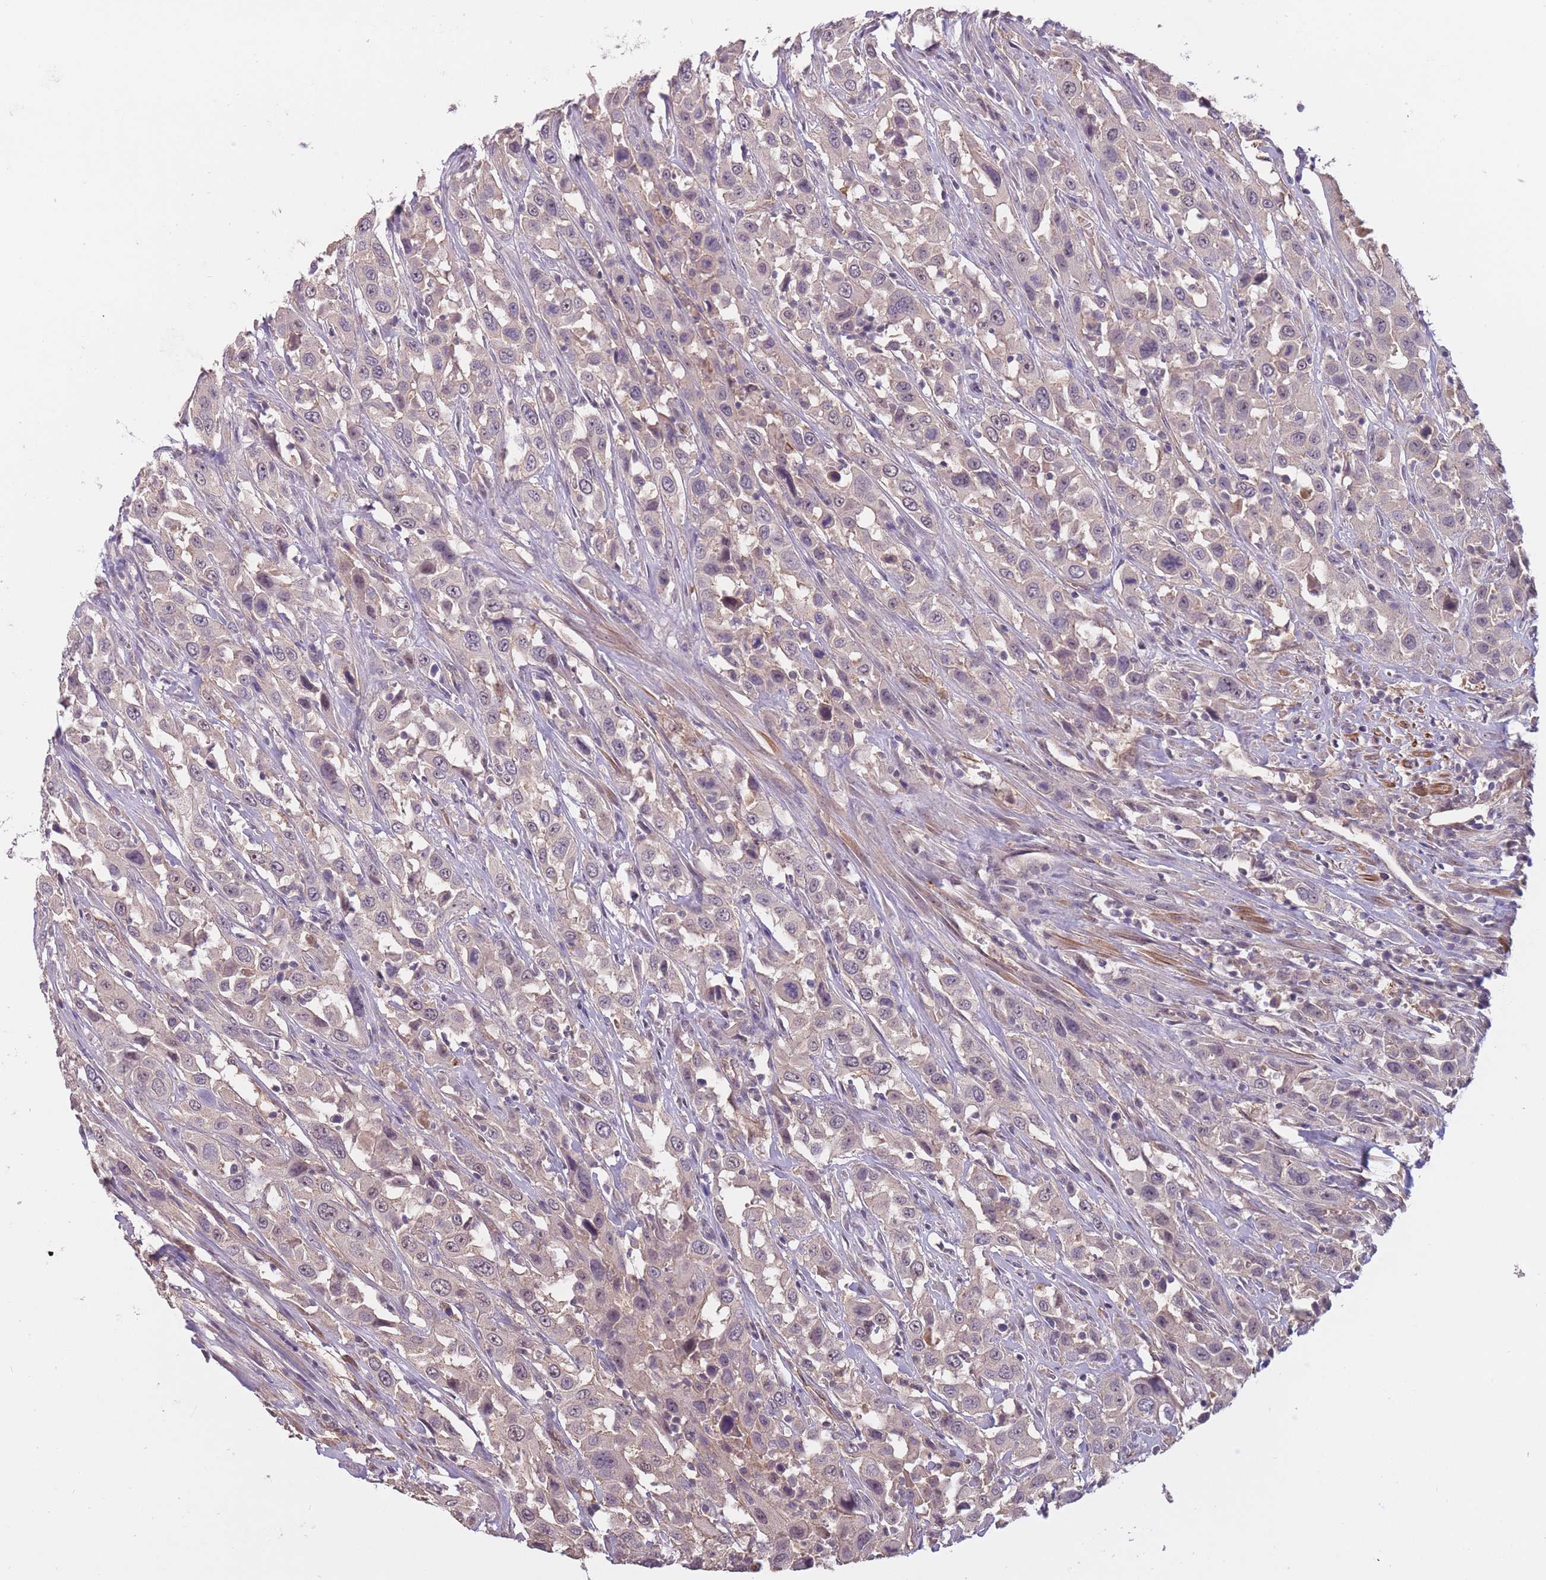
{"staining": {"intensity": "weak", "quantity": ">75%", "location": "cytoplasmic/membranous,nuclear"}, "tissue": "urothelial cancer", "cell_type": "Tumor cells", "image_type": "cancer", "snomed": [{"axis": "morphology", "description": "Urothelial carcinoma, High grade"}, {"axis": "topography", "description": "Urinary bladder"}], "caption": "Urothelial cancer stained for a protein (brown) exhibits weak cytoplasmic/membranous and nuclear positive staining in approximately >75% of tumor cells.", "gene": "KIAA1755", "patient": {"sex": "male", "age": 61}}